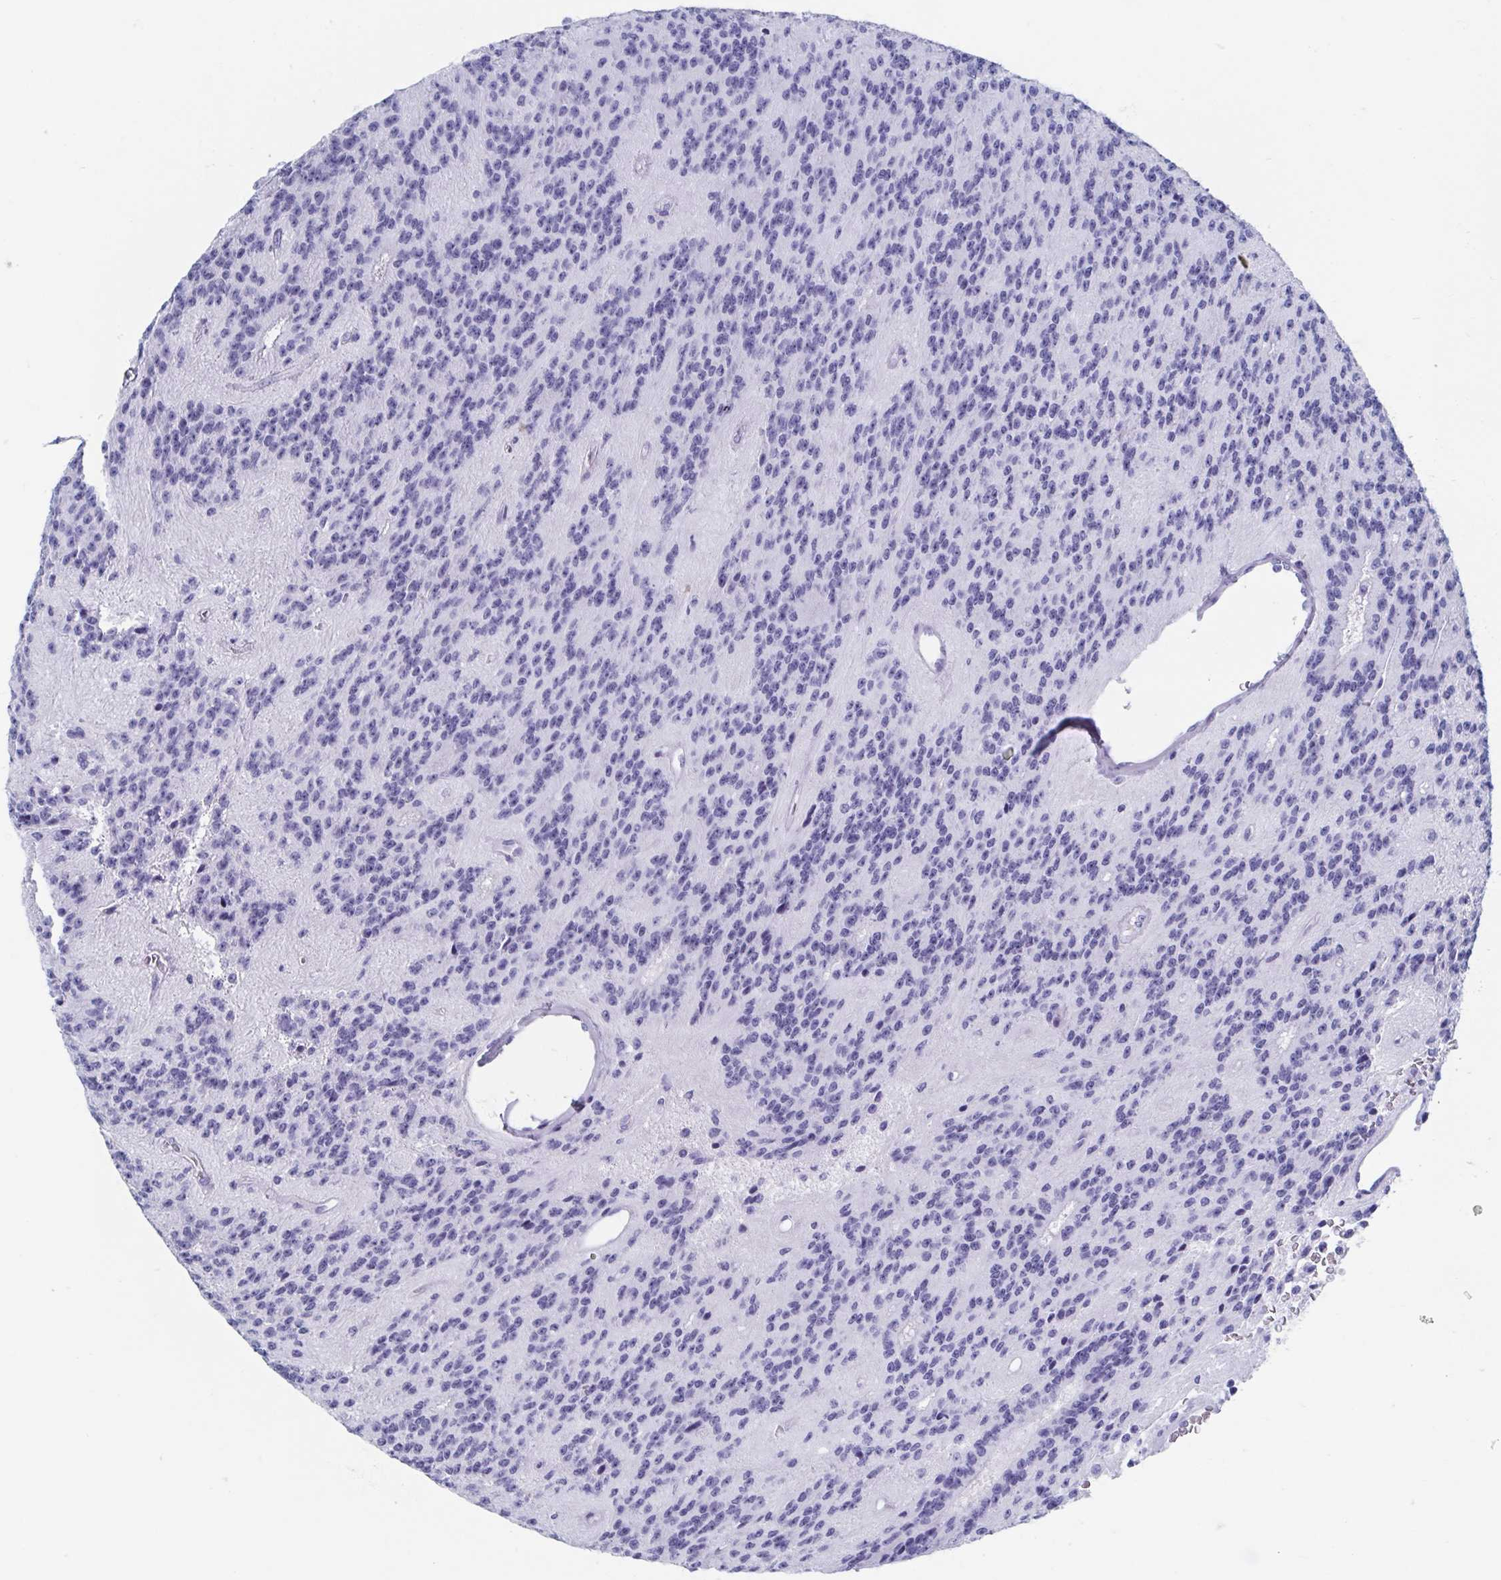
{"staining": {"intensity": "negative", "quantity": "none", "location": "none"}, "tissue": "glioma", "cell_type": "Tumor cells", "image_type": "cancer", "snomed": [{"axis": "morphology", "description": "Glioma, malignant, Low grade"}, {"axis": "topography", "description": "Brain"}], "caption": "A micrograph of malignant glioma (low-grade) stained for a protein displays no brown staining in tumor cells.", "gene": "C10orf53", "patient": {"sex": "male", "age": 31}}